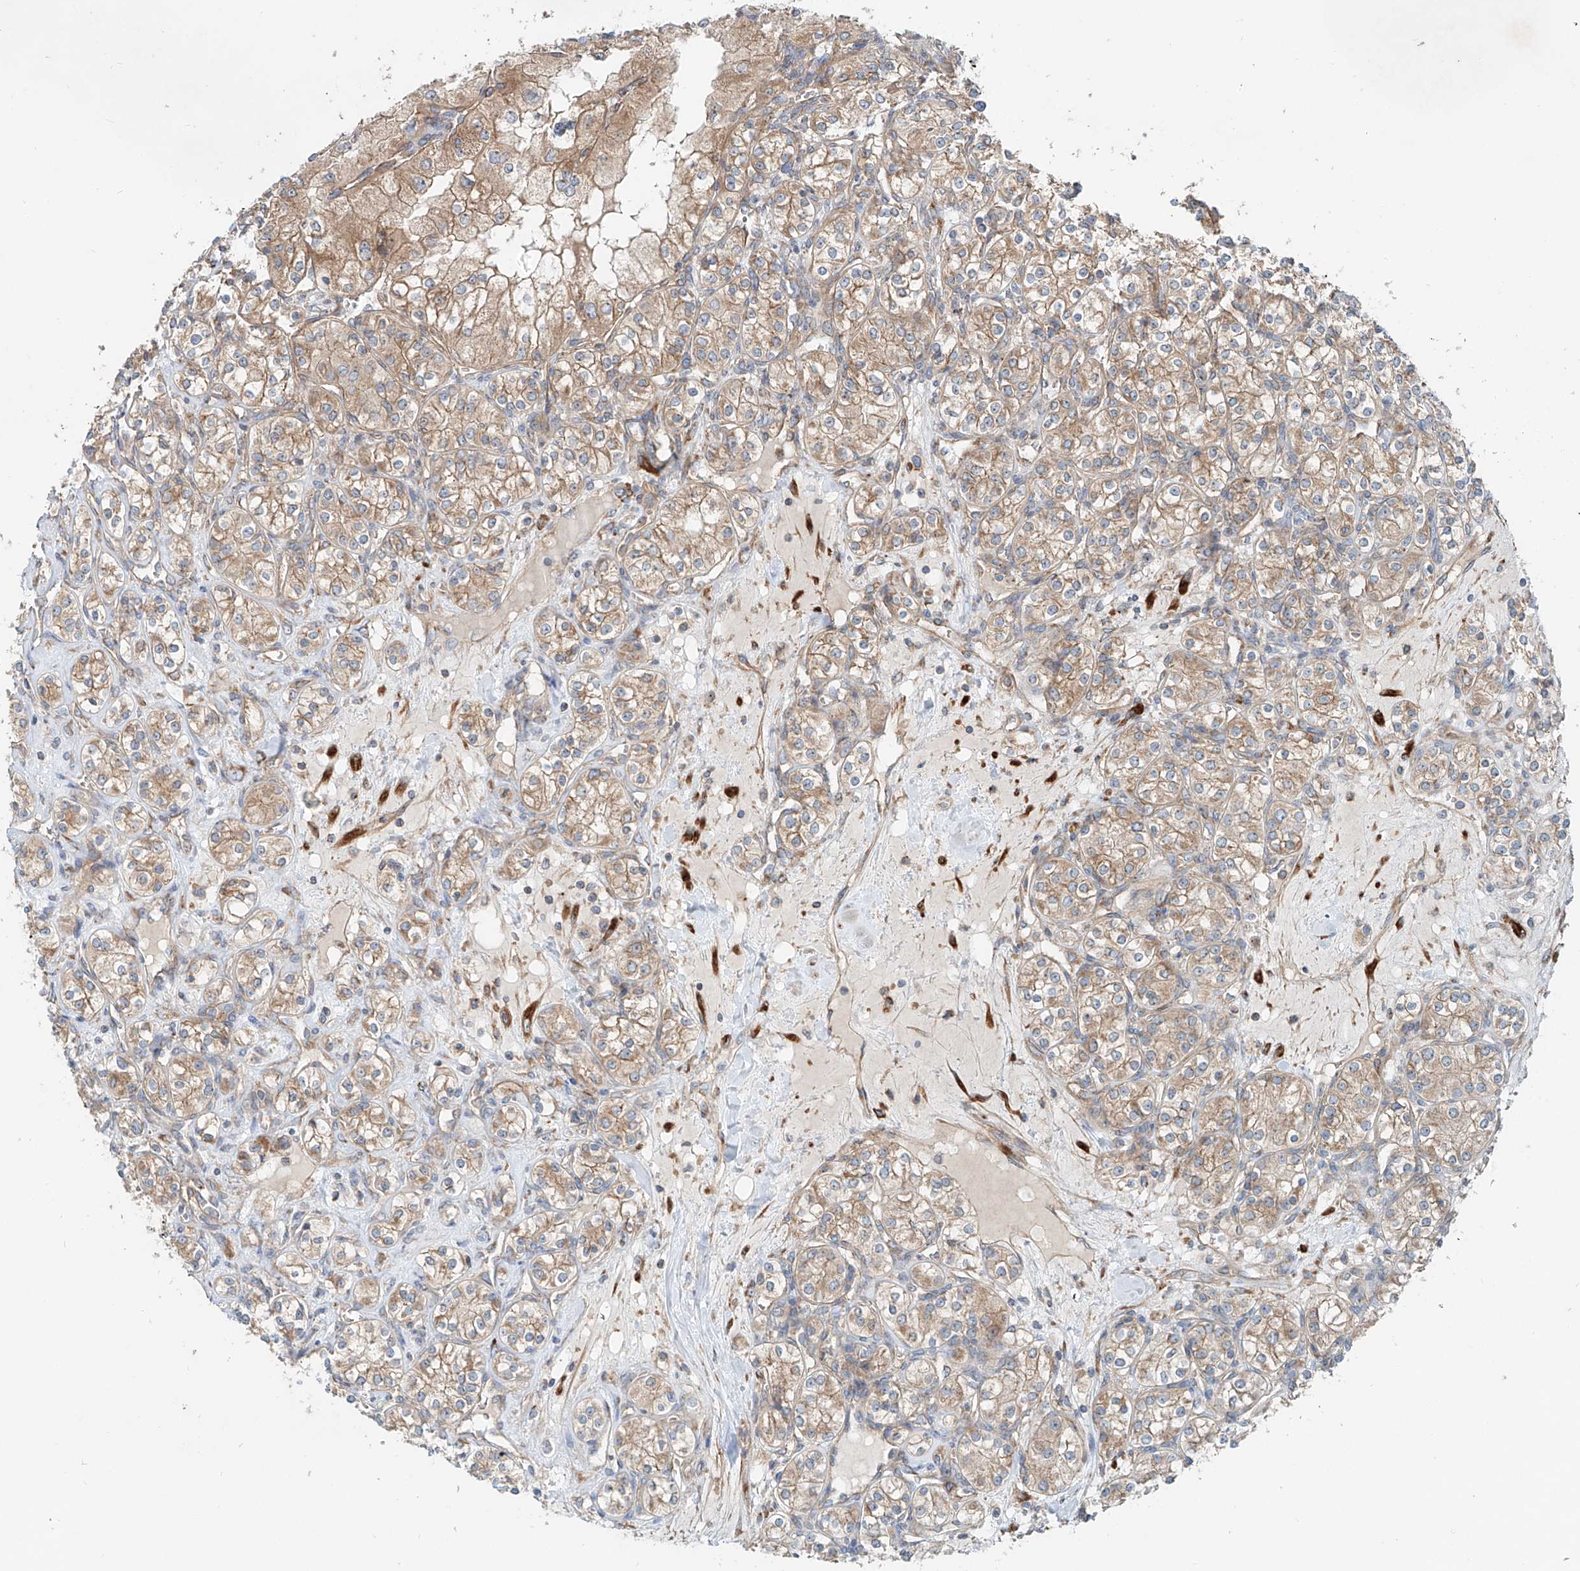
{"staining": {"intensity": "weak", "quantity": ">75%", "location": "cytoplasmic/membranous"}, "tissue": "renal cancer", "cell_type": "Tumor cells", "image_type": "cancer", "snomed": [{"axis": "morphology", "description": "Adenocarcinoma, NOS"}, {"axis": "topography", "description": "Kidney"}], "caption": "Weak cytoplasmic/membranous staining is identified in about >75% of tumor cells in renal cancer (adenocarcinoma).", "gene": "SNAP29", "patient": {"sex": "male", "age": 77}}